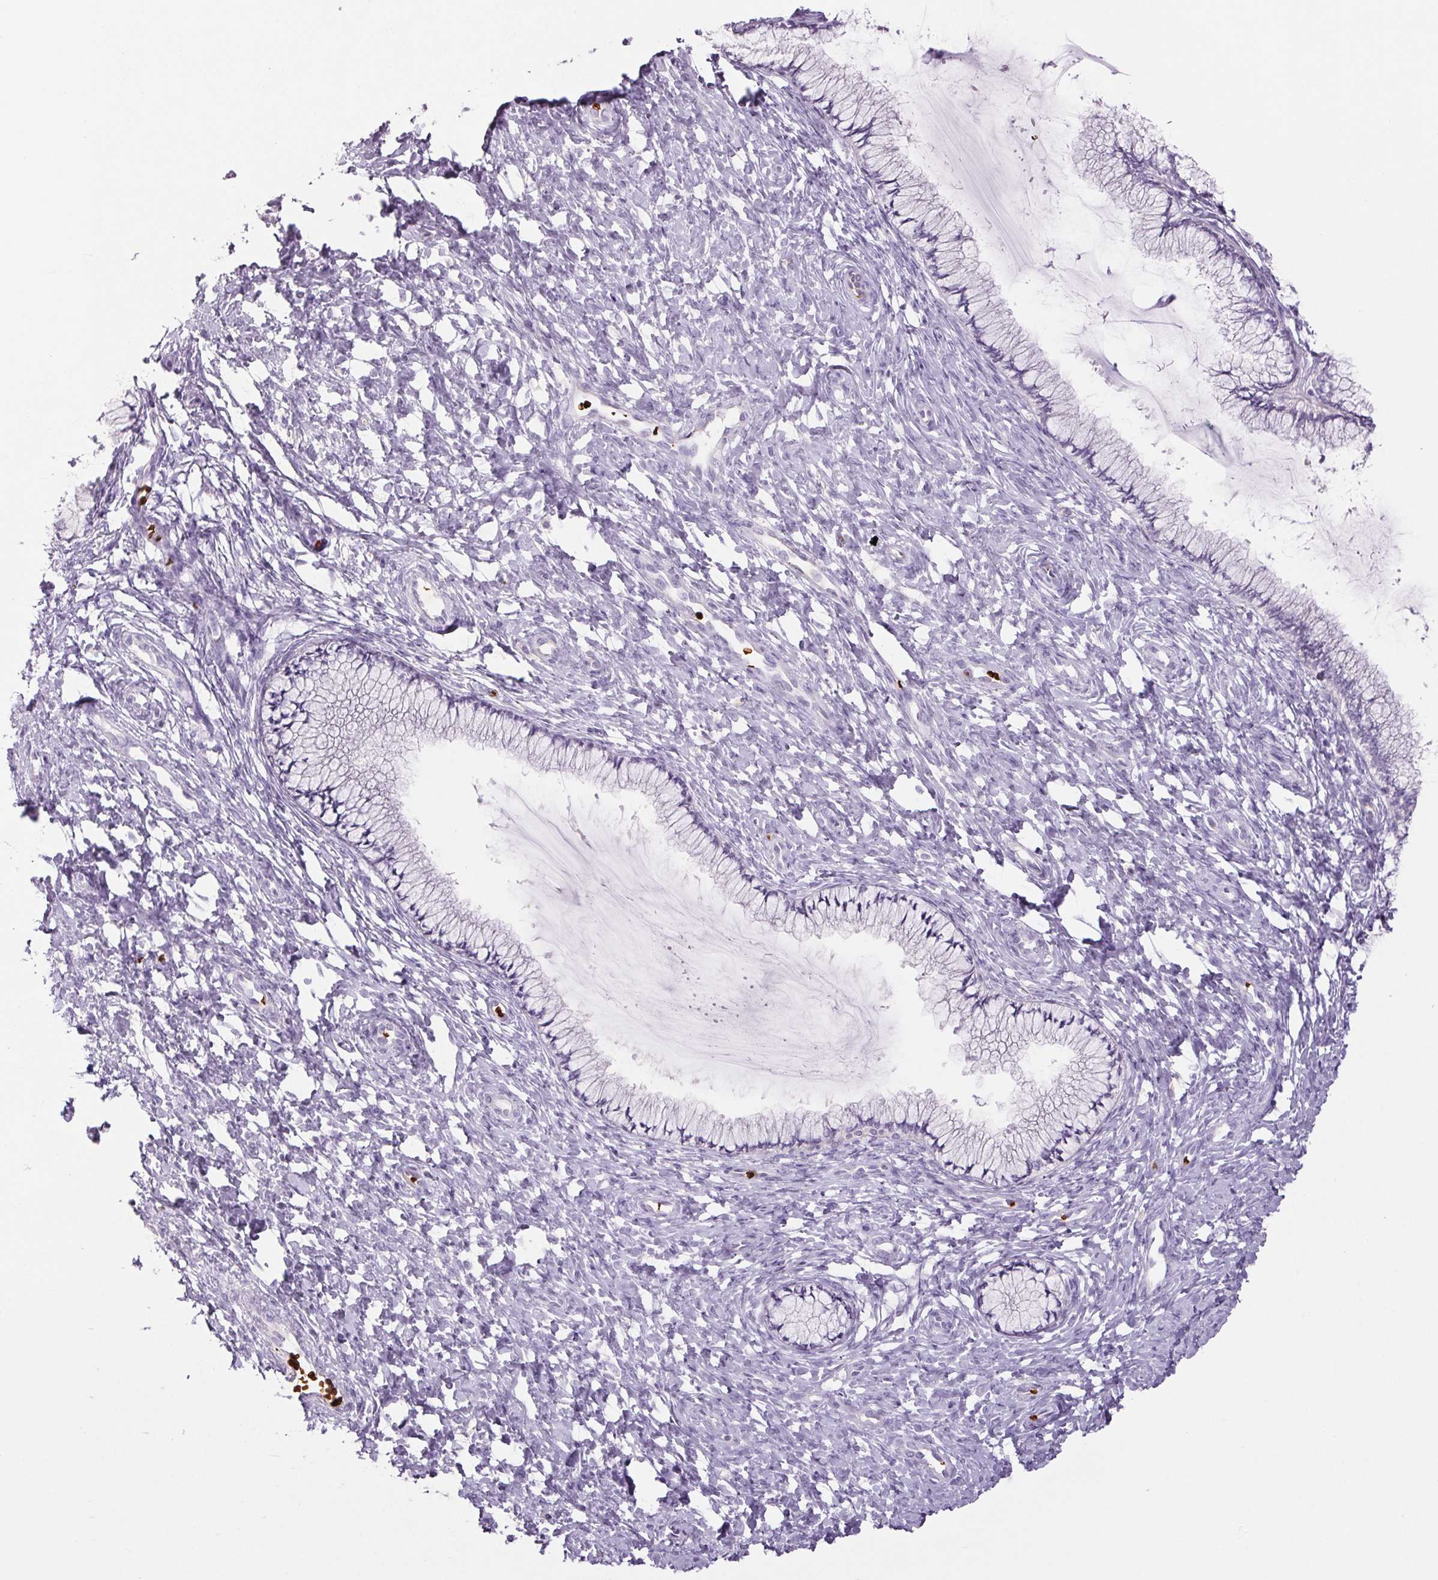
{"staining": {"intensity": "negative", "quantity": "none", "location": "none"}, "tissue": "cervix", "cell_type": "Glandular cells", "image_type": "normal", "snomed": [{"axis": "morphology", "description": "Normal tissue, NOS"}, {"axis": "topography", "description": "Cervix"}], "caption": "Glandular cells are negative for brown protein staining in benign cervix.", "gene": "HBQ1", "patient": {"sex": "female", "age": 37}}